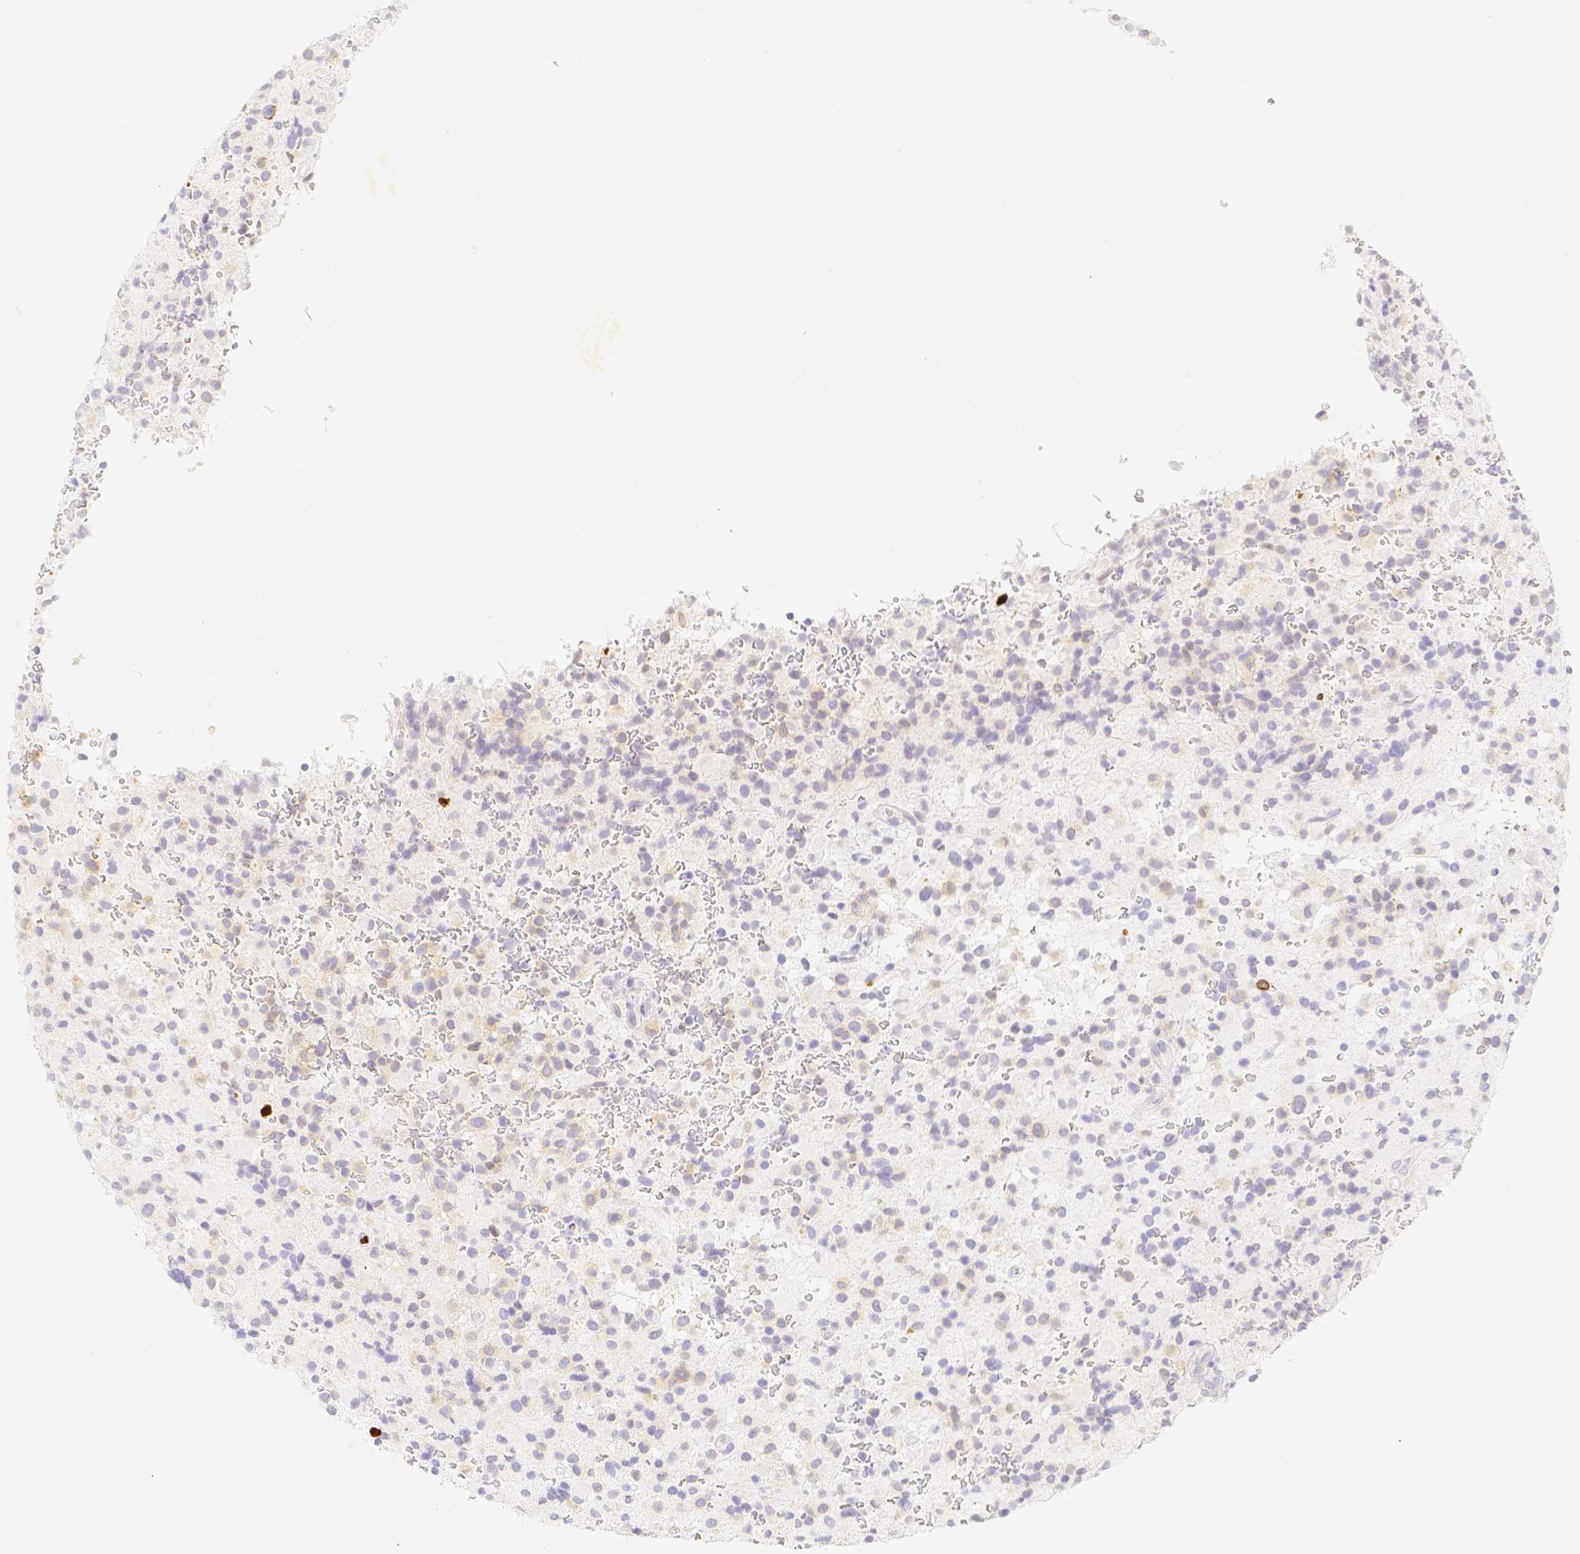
{"staining": {"intensity": "negative", "quantity": "none", "location": "none"}, "tissue": "glioma", "cell_type": "Tumor cells", "image_type": "cancer", "snomed": [{"axis": "morphology", "description": "Glioma, malignant, High grade"}, {"axis": "topography", "description": "Brain"}], "caption": "This is a micrograph of immunohistochemistry staining of malignant high-grade glioma, which shows no expression in tumor cells.", "gene": "PADI4", "patient": {"sex": "male", "age": 71}}